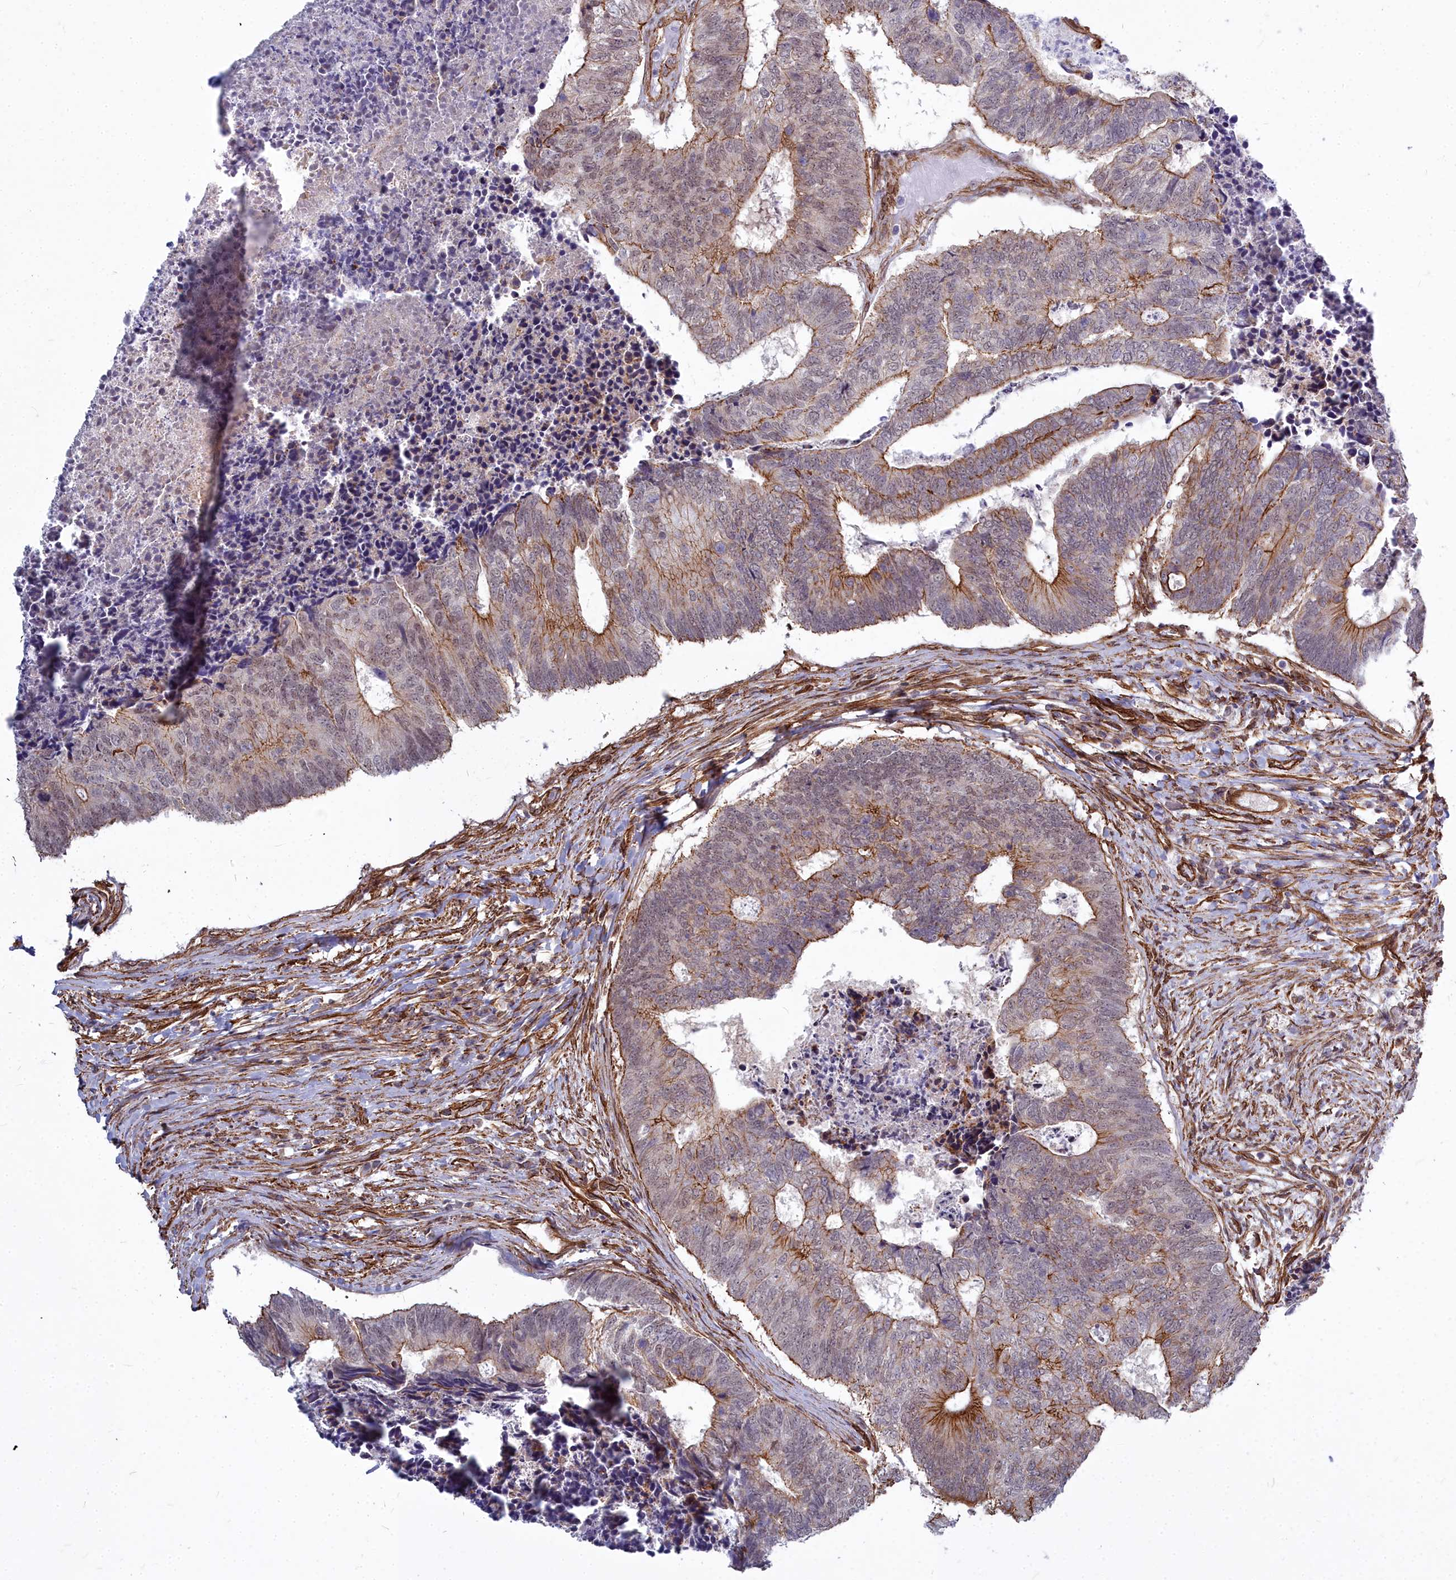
{"staining": {"intensity": "moderate", "quantity": "25%-75%", "location": "cytoplasmic/membranous"}, "tissue": "colorectal cancer", "cell_type": "Tumor cells", "image_type": "cancer", "snomed": [{"axis": "morphology", "description": "Adenocarcinoma, NOS"}, {"axis": "topography", "description": "Colon"}], "caption": "Protein expression analysis of human adenocarcinoma (colorectal) reveals moderate cytoplasmic/membranous staining in approximately 25%-75% of tumor cells.", "gene": "YJU2", "patient": {"sex": "female", "age": 67}}